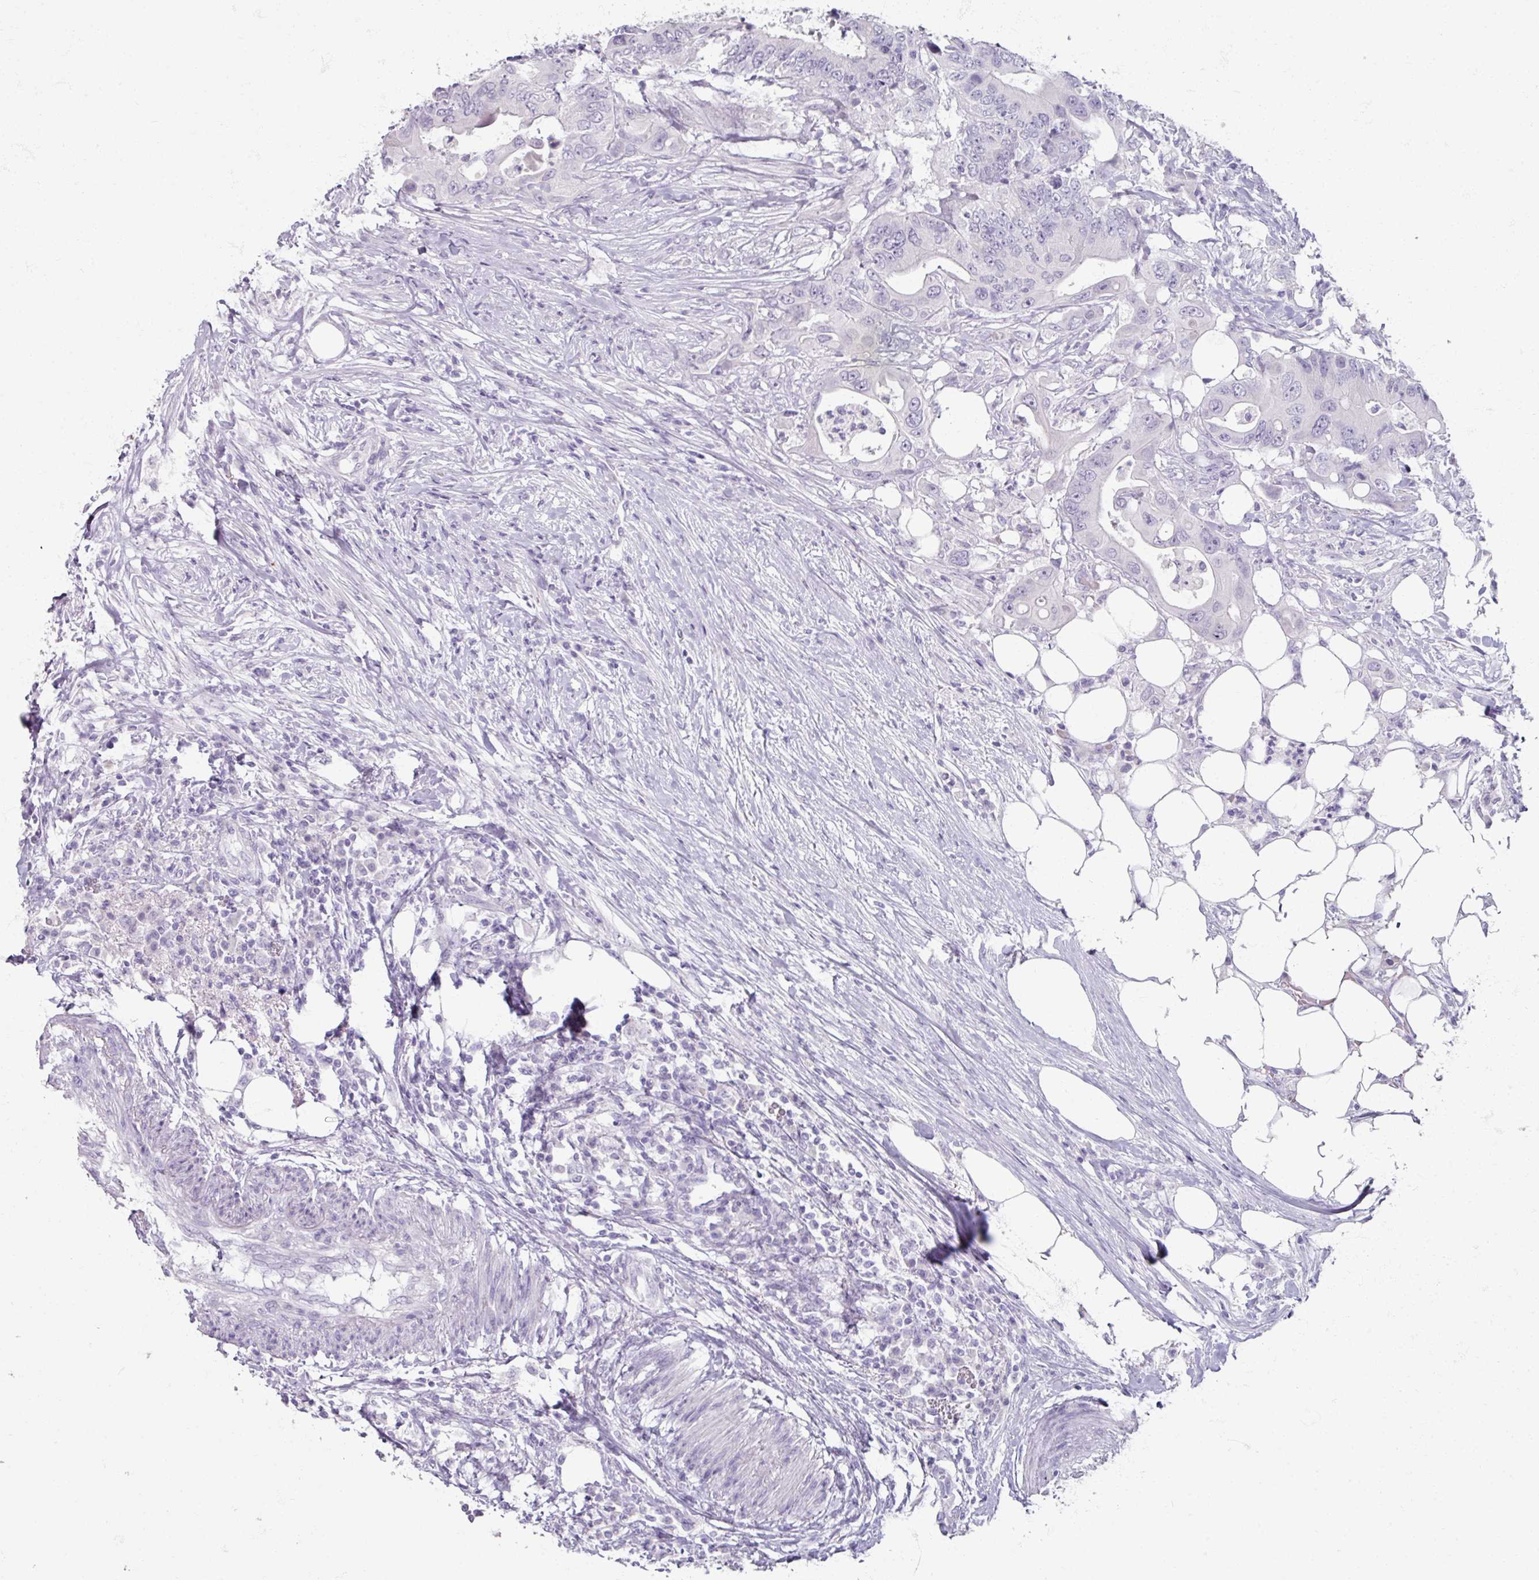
{"staining": {"intensity": "negative", "quantity": "none", "location": "none"}, "tissue": "colorectal cancer", "cell_type": "Tumor cells", "image_type": "cancer", "snomed": [{"axis": "morphology", "description": "Adenocarcinoma, NOS"}, {"axis": "topography", "description": "Colon"}], "caption": "An immunohistochemistry (IHC) micrograph of adenocarcinoma (colorectal) is shown. There is no staining in tumor cells of adenocarcinoma (colorectal).", "gene": "TG", "patient": {"sex": "male", "age": 71}}